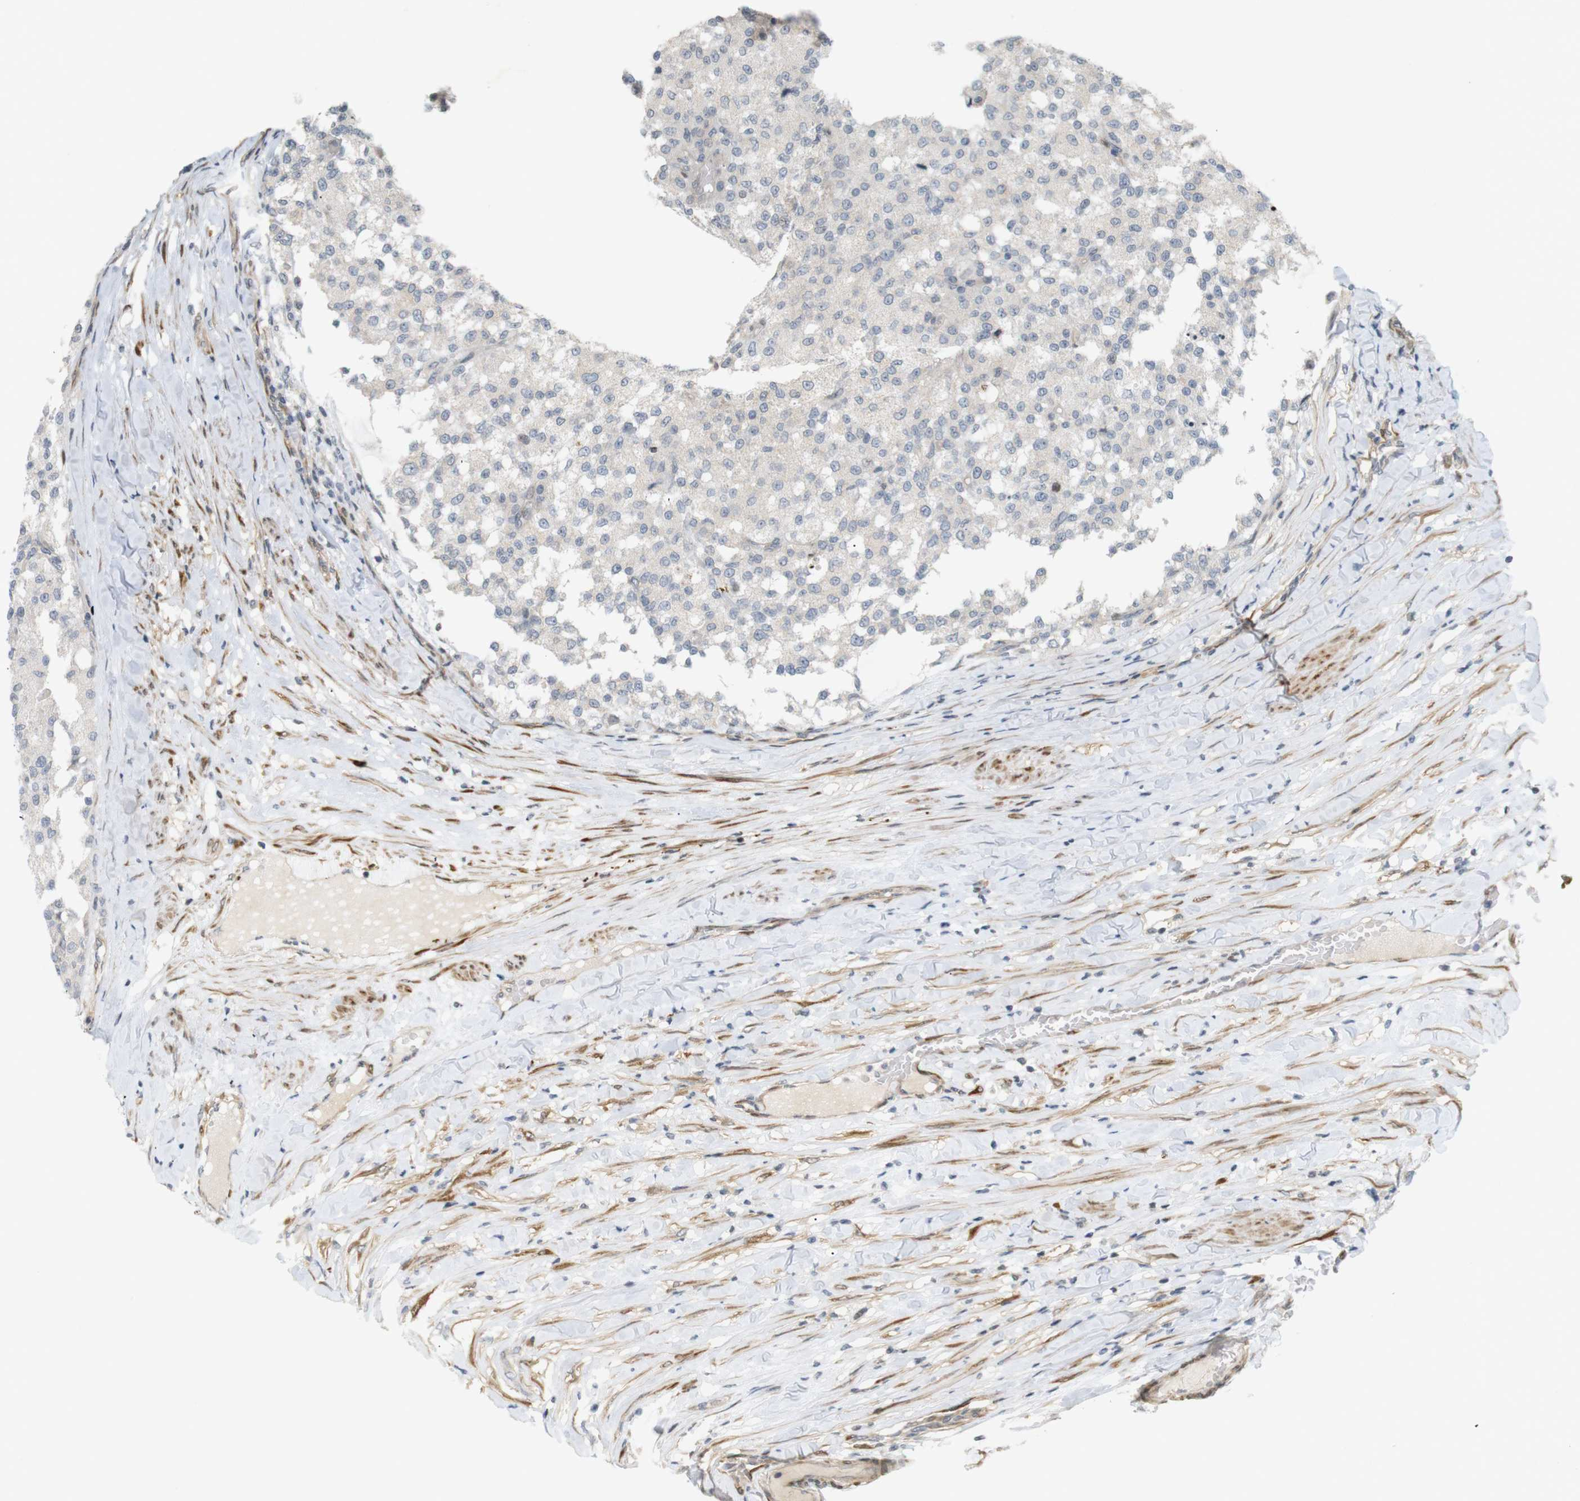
{"staining": {"intensity": "negative", "quantity": "none", "location": "none"}, "tissue": "testis cancer", "cell_type": "Tumor cells", "image_type": "cancer", "snomed": [{"axis": "morphology", "description": "Seminoma, NOS"}, {"axis": "topography", "description": "Testis"}], "caption": "Testis seminoma was stained to show a protein in brown. There is no significant positivity in tumor cells. (DAB (3,3'-diaminobenzidine) IHC, high magnification).", "gene": "PPP1R14A", "patient": {"sex": "male", "age": 59}}